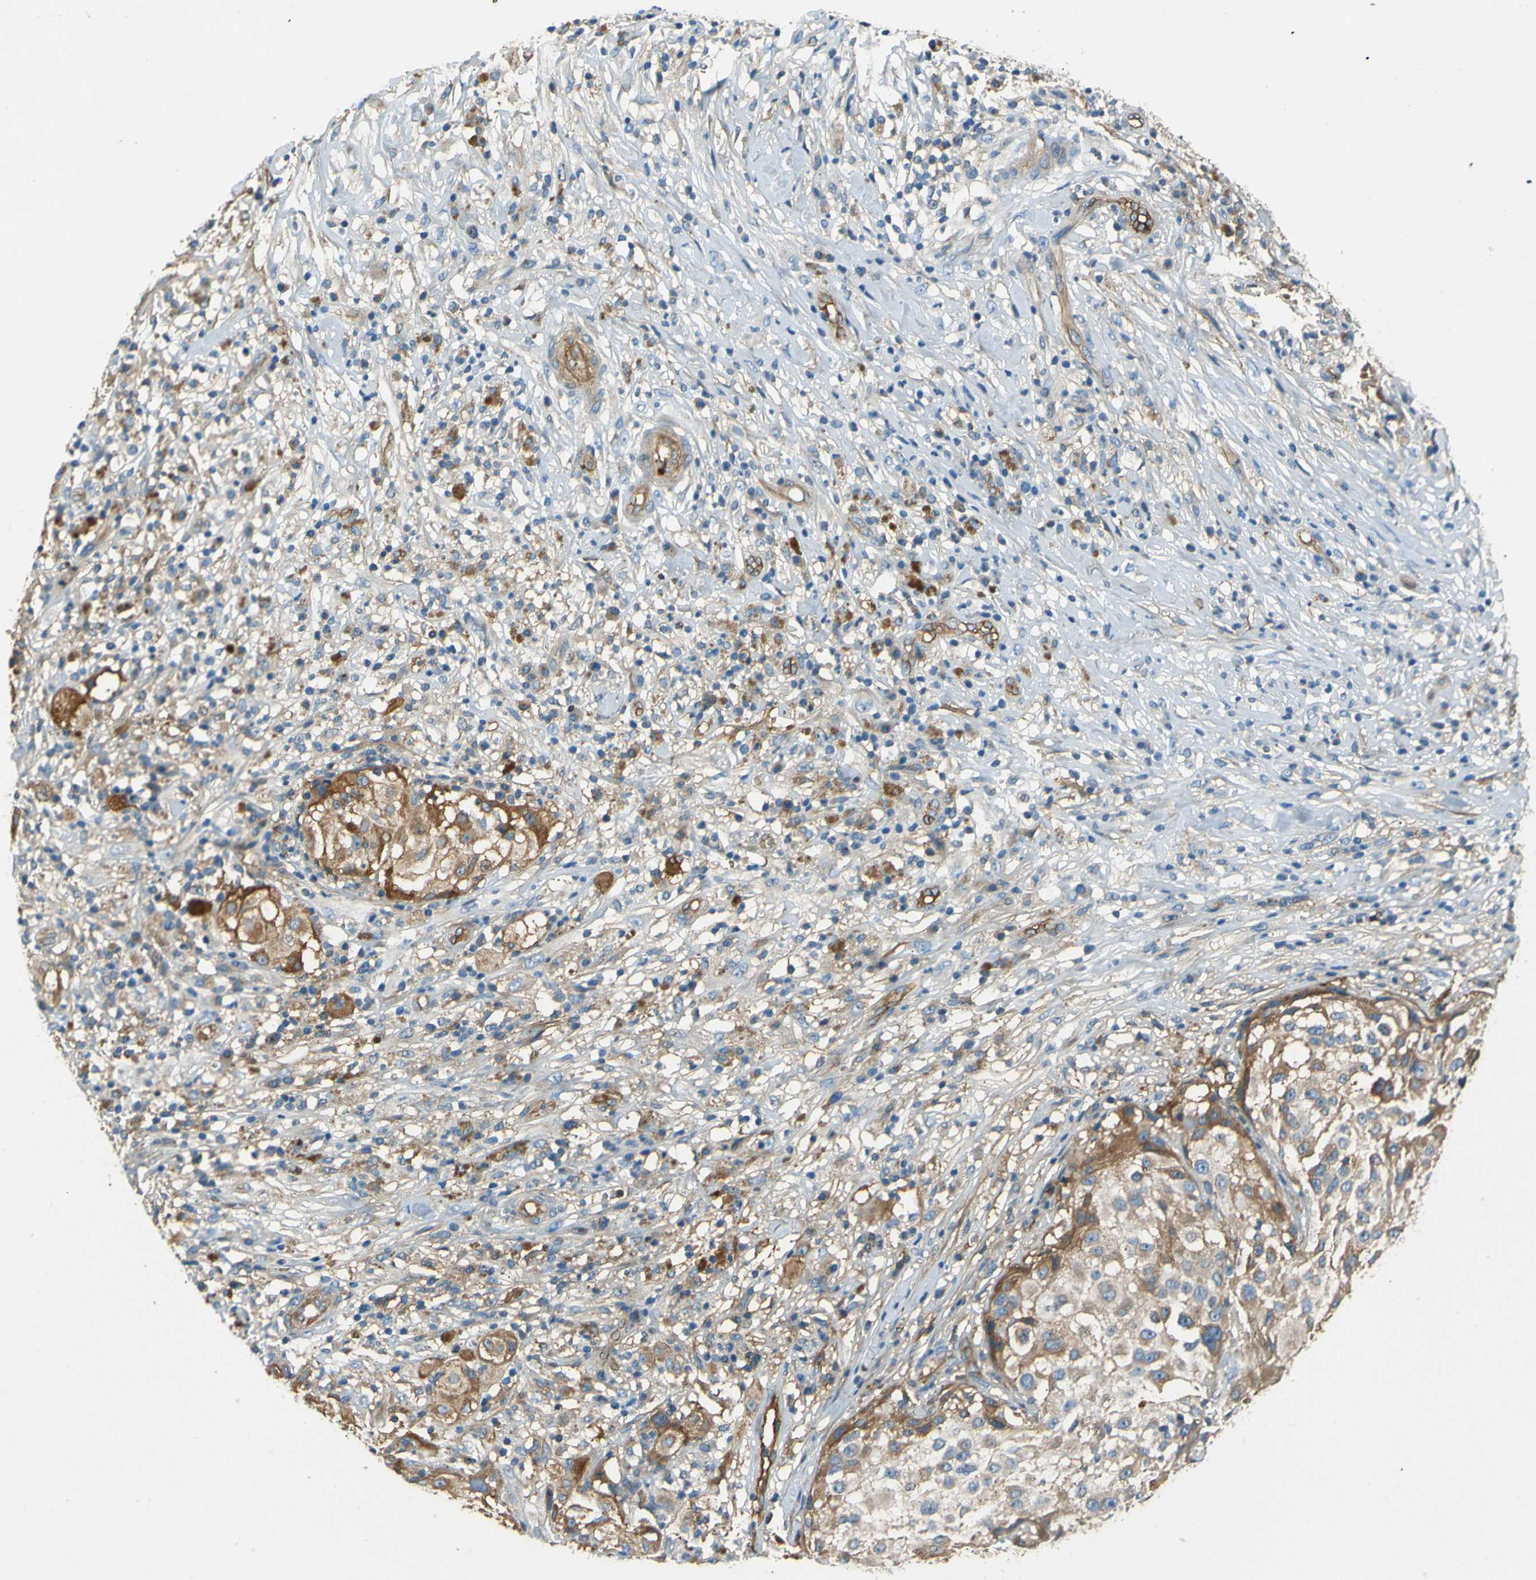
{"staining": {"intensity": "moderate", "quantity": "25%-75%", "location": "cytoplasmic/membranous"}, "tissue": "melanoma", "cell_type": "Tumor cells", "image_type": "cancer", "snomed": [{"axis": "morphology", "description": "Necrosis, NOS"}, {"axis": "morphology", "description": "Malignant melanoma, NOS"}, {"axis": "topography", "description": "Skin"}], "caption": "IHC of human malignant melanoma demonstrates medium levels of moderate cytoplasmic/membranous expression in about 25%-75% of tumor cells.", "gene": "ENTPD1", "patient": {"sex": "female", "age": 87}}